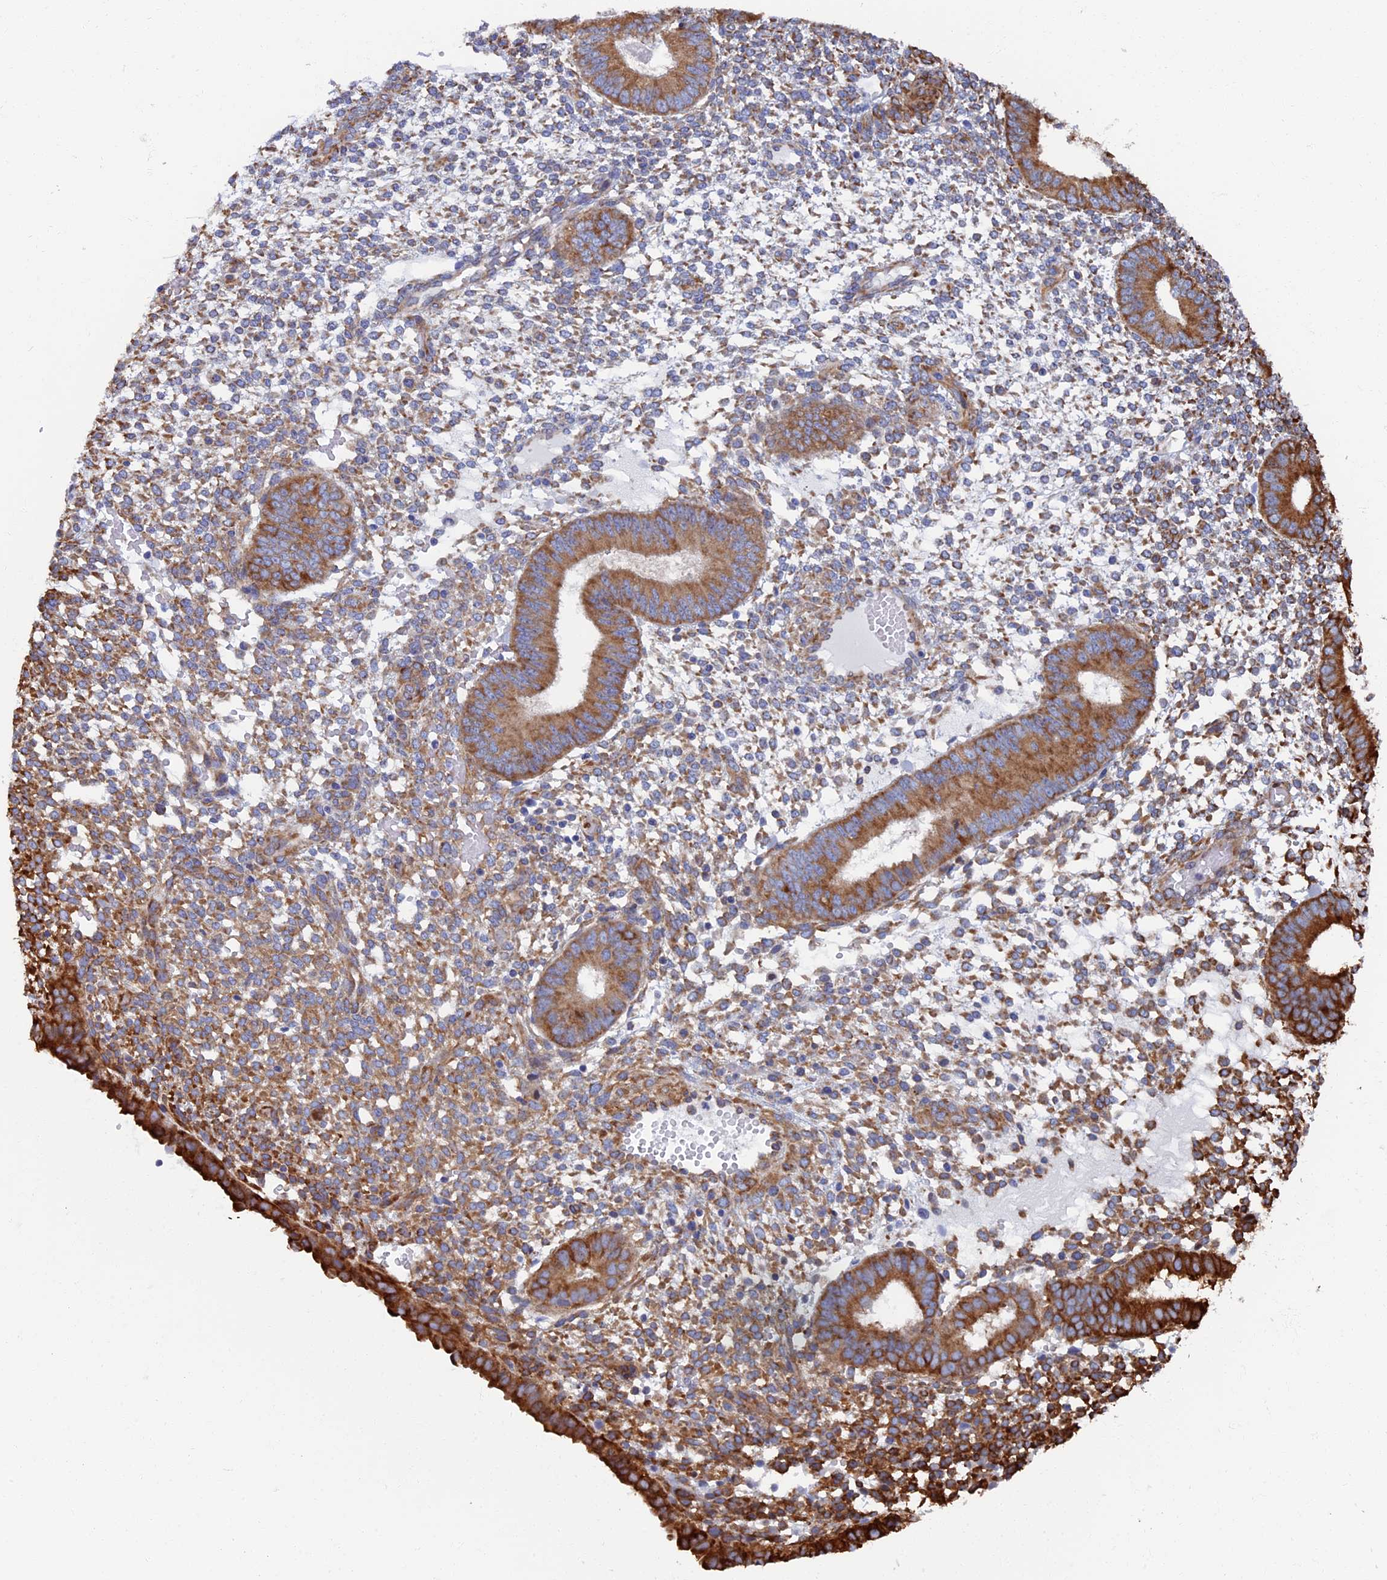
{"staining": {"intensity": "moderate", "quantity": "25%-75%", "location": "cytoplasmic/membranous"}, "tissue": "endometrium", "cell_type": "Cells in endometrial stroma", "image_type": "normal", "snomed": [{"axis": "morphology", "description": "Normal tissue, NOS"}, {"axis": "topography", "description": "Endometrium"}], "caption": "Protein expression analysis of unremarkable human endometrium reveals moderate cytoplasmic/membranous positivity in approximately 25%-75% of cells in endometrial stroma.", "gene": "YBX1", "patient": {"sex": "female", "age": 49}}